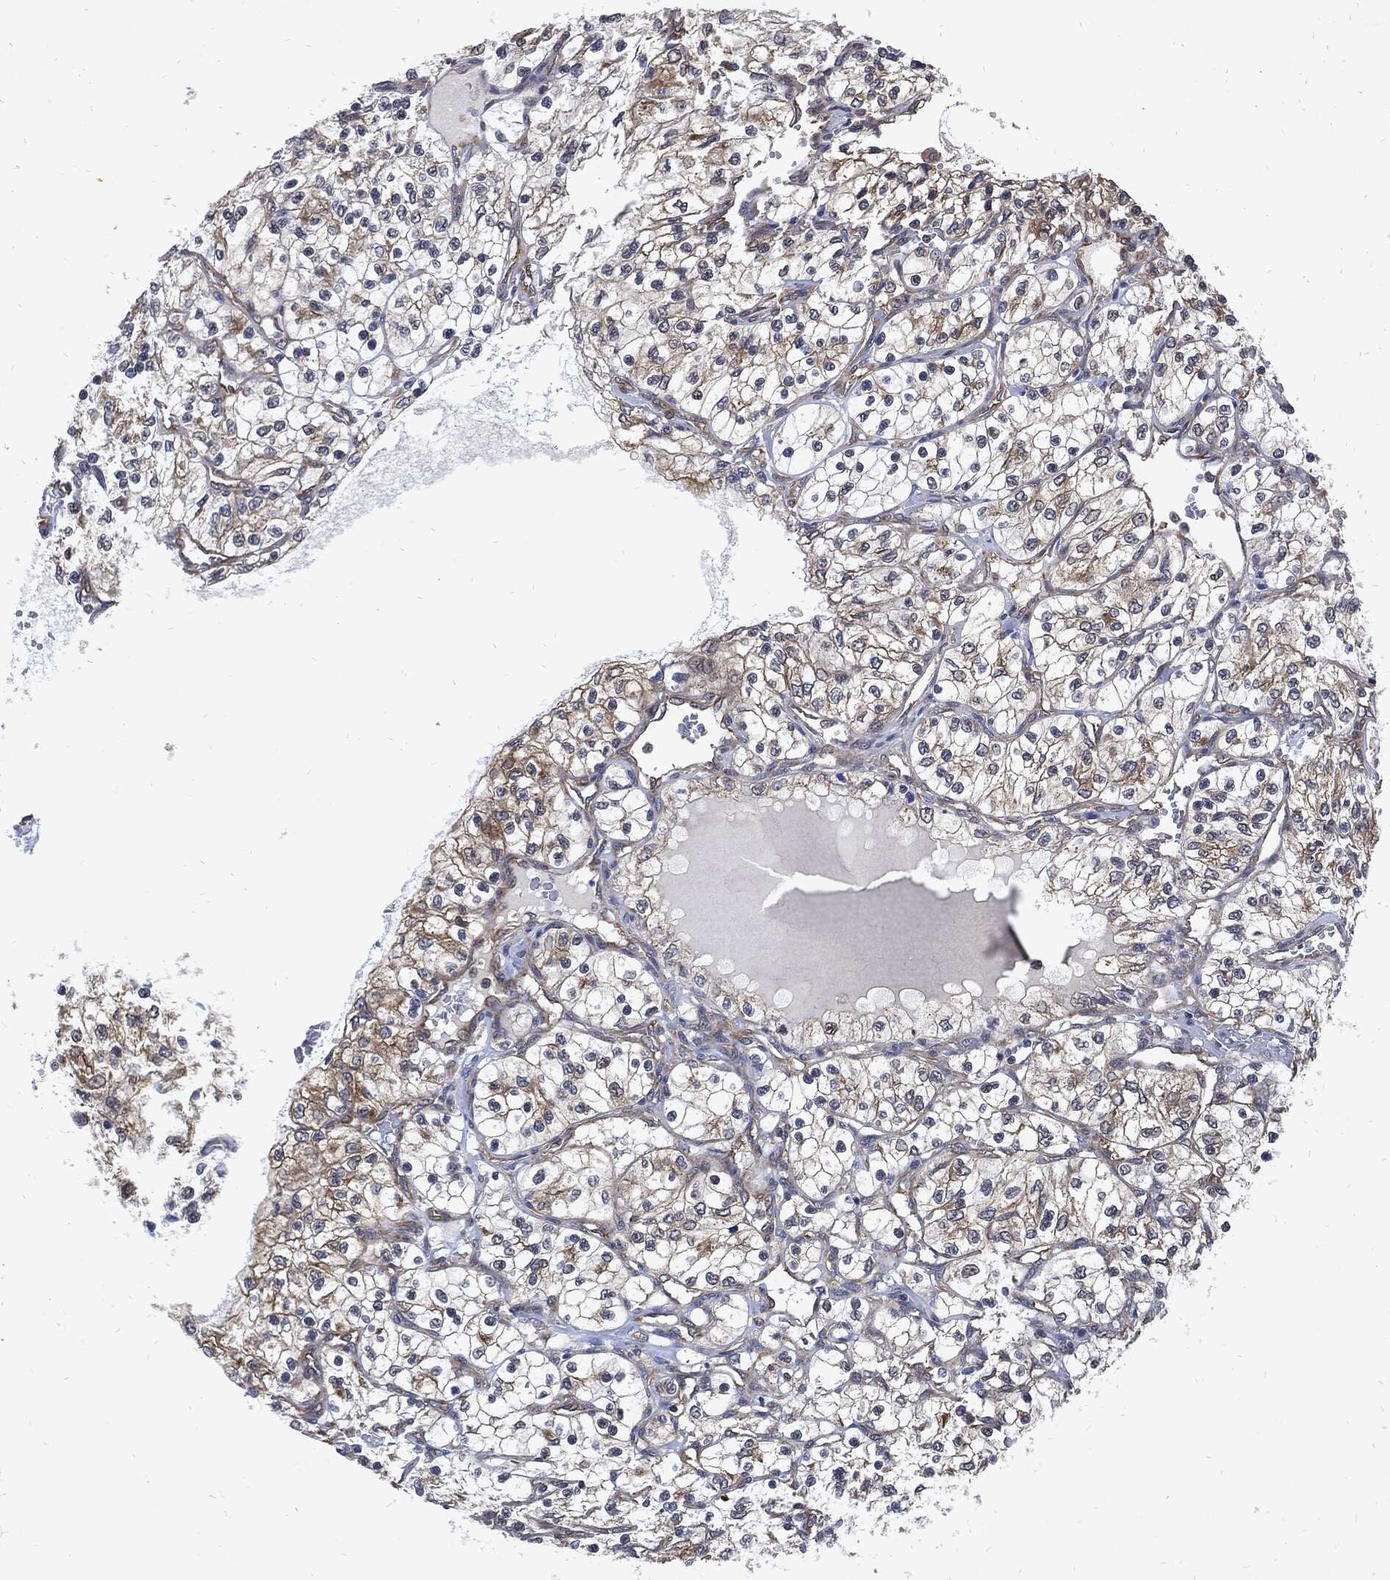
{"staining": {"intensity": "moderate", "quantity": "<25%", "location": "cytoplasmic/membranous"}, "tissue": "renal cancer", "cell_type": "Tumor cells", "image_type": "cancer", "snomed": [{"axis": "morphology", "description": "Adenocarcinoma, NOS"}, {"axis": "topography", "description": "Kidney"}], "caption": "Tumor cells reveal low levels of moderate cytoplasmic/membranous positivity in about <25% of cells in human renal cancer.", "gene": "DCTN1", "patient": {"sex": "female", "age": 69}}